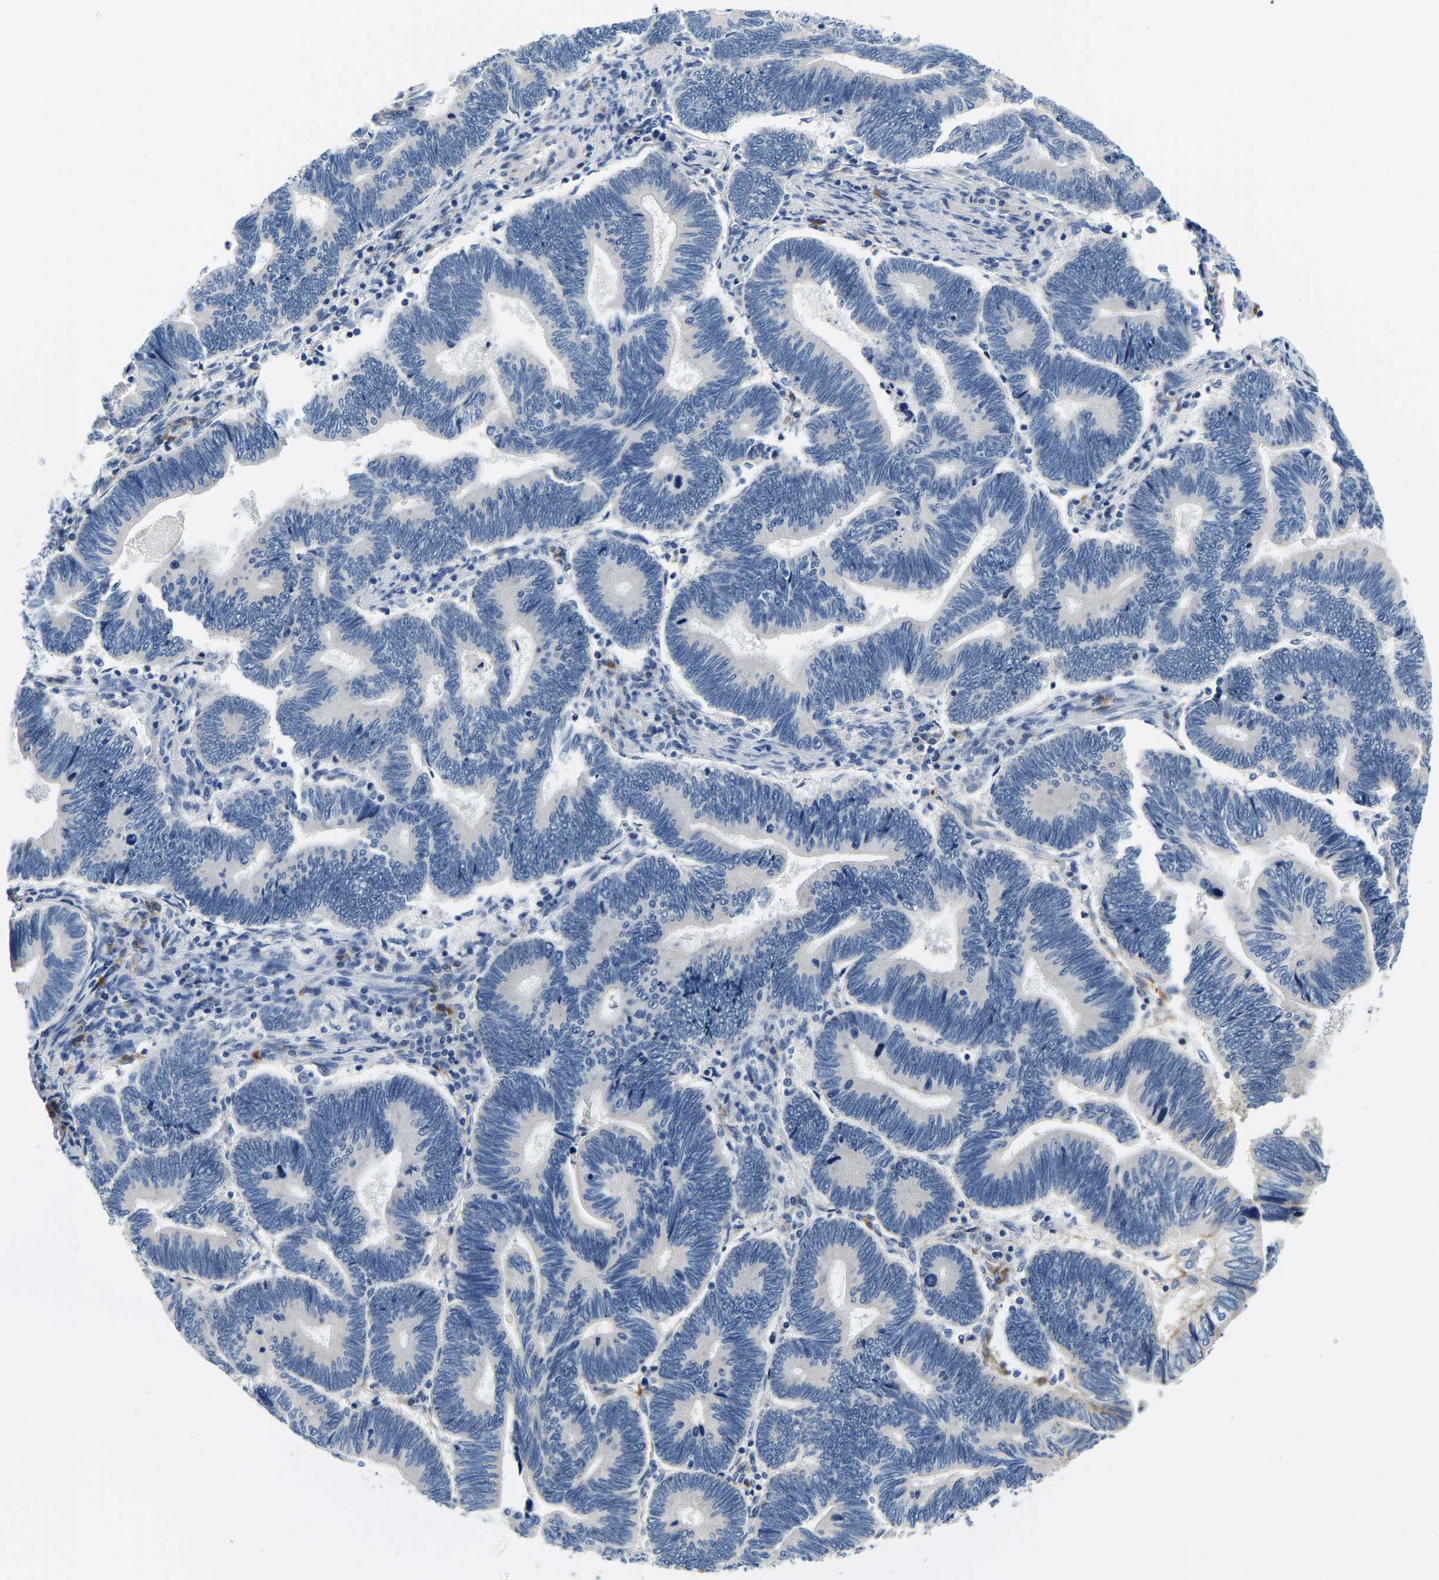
{"staining": {"intensity": "negative", "quantity": "none", "location": "none"}, "tissue": "pancreatic cancer", "cell_type": "Tumor cells", "image_type": "cancer", "snomed": [{"axis": "morphology", "description": "Adenocarcinoma, NOS"}, {"axis": "topography", "description": "Pancreas"}], "caption": "An IHC micrograph of adenocarcinoma (pancreatic) is shown. There is no staining in tumor cells of adenocarcinoma (pancreatic).", "gene": "LIAS", "patient": {"sex": "female", "age": 70}}